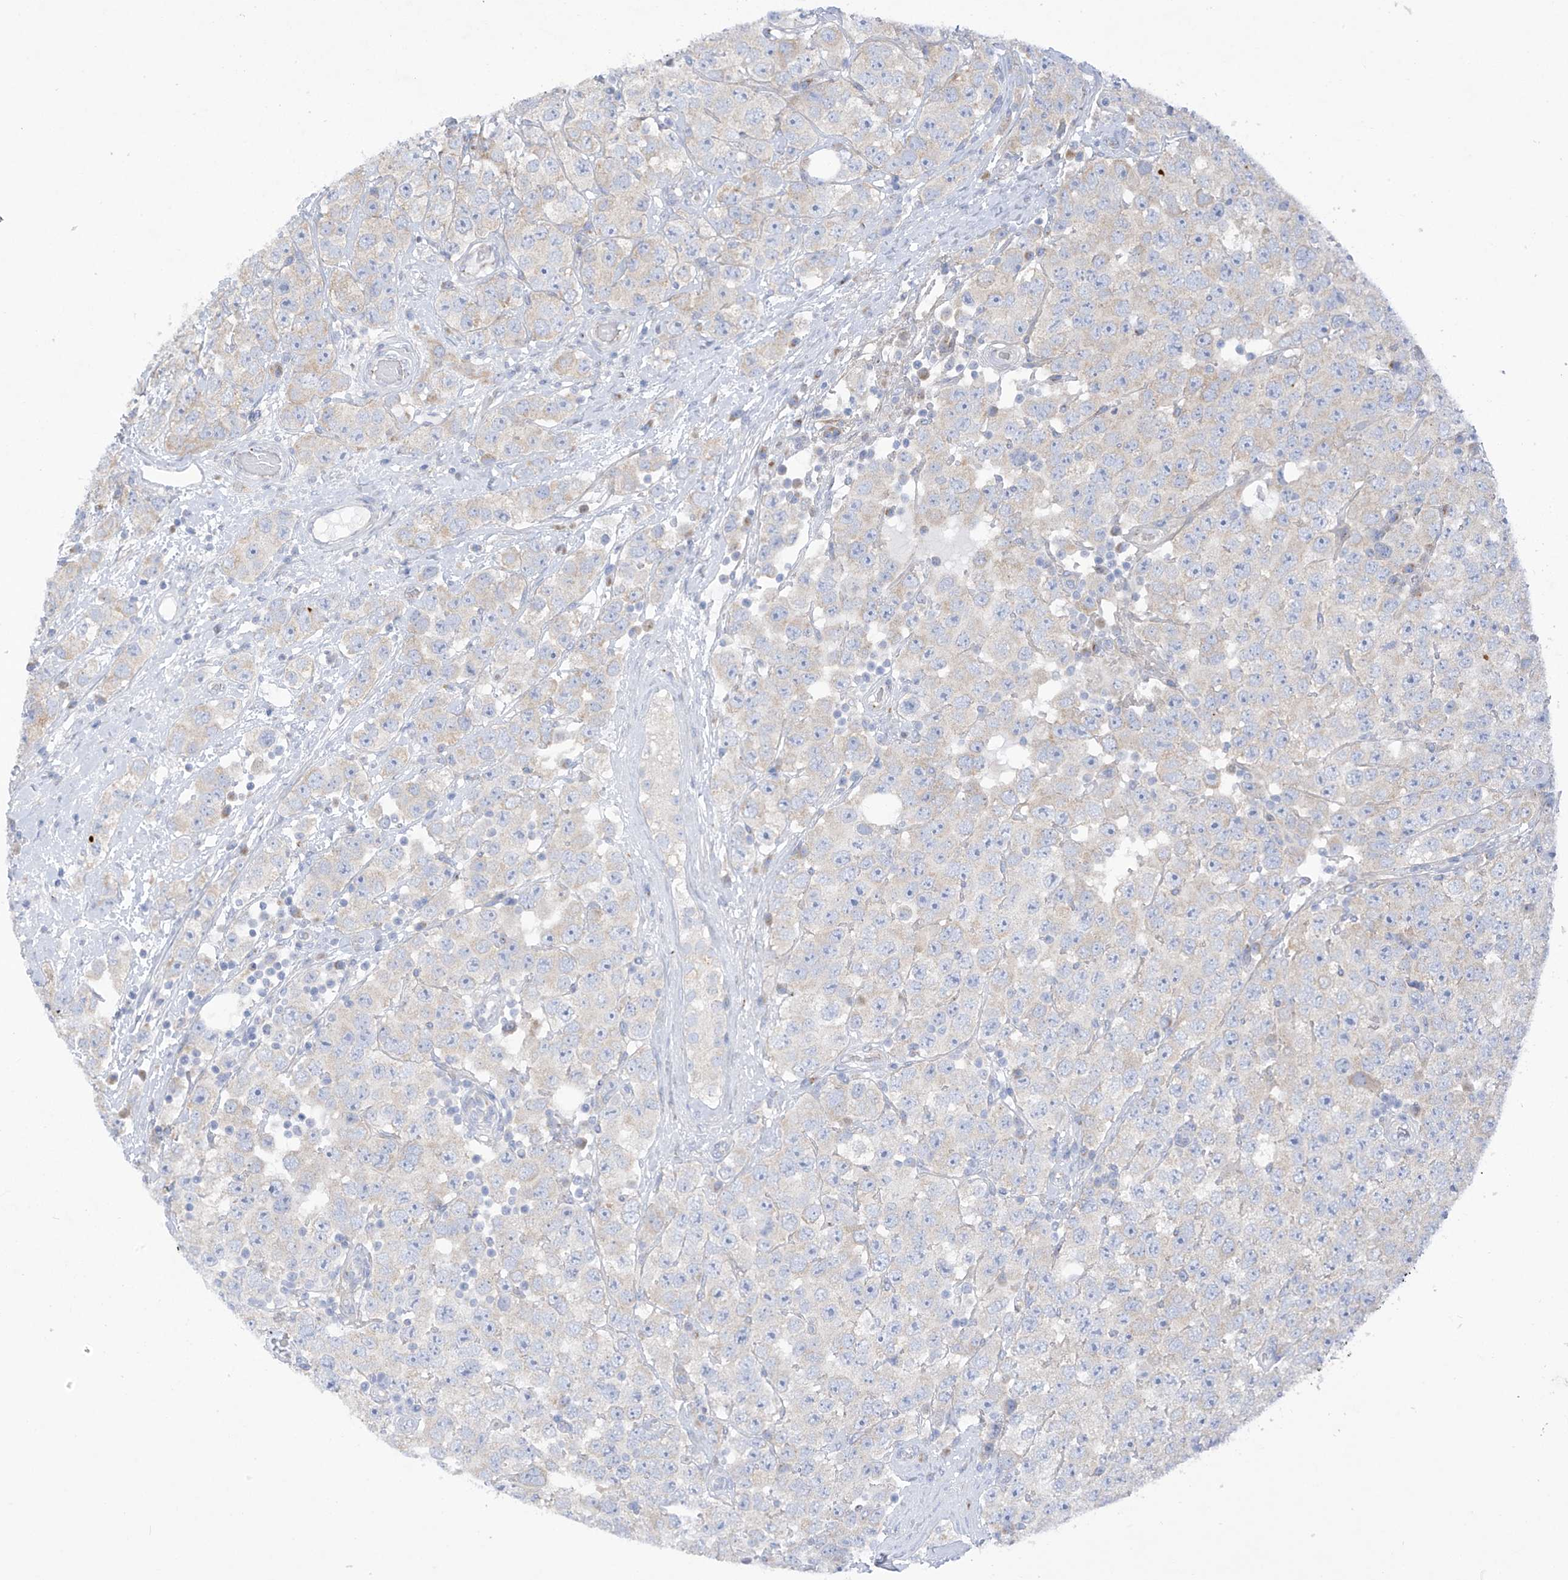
{"staining": {"intensity": "weak", "quantity": "<25%", "location": "cytoplasmic/membranous"}, "tissue": "testis cancer", "cell_type": "Tumor cells", "image_type": "cancer", "snomed": [{"axis": "morphology", "description": "Seminoma, NOS"}, {"axis": "topography", "description": "Testis"}], "caption": "A histopathology image of testis cancer (seminoma) stained for a protein displays no brown staining in tumor cells.", "gene": "TRMT2B", "patient": {"sex": "male", "age": 28}}